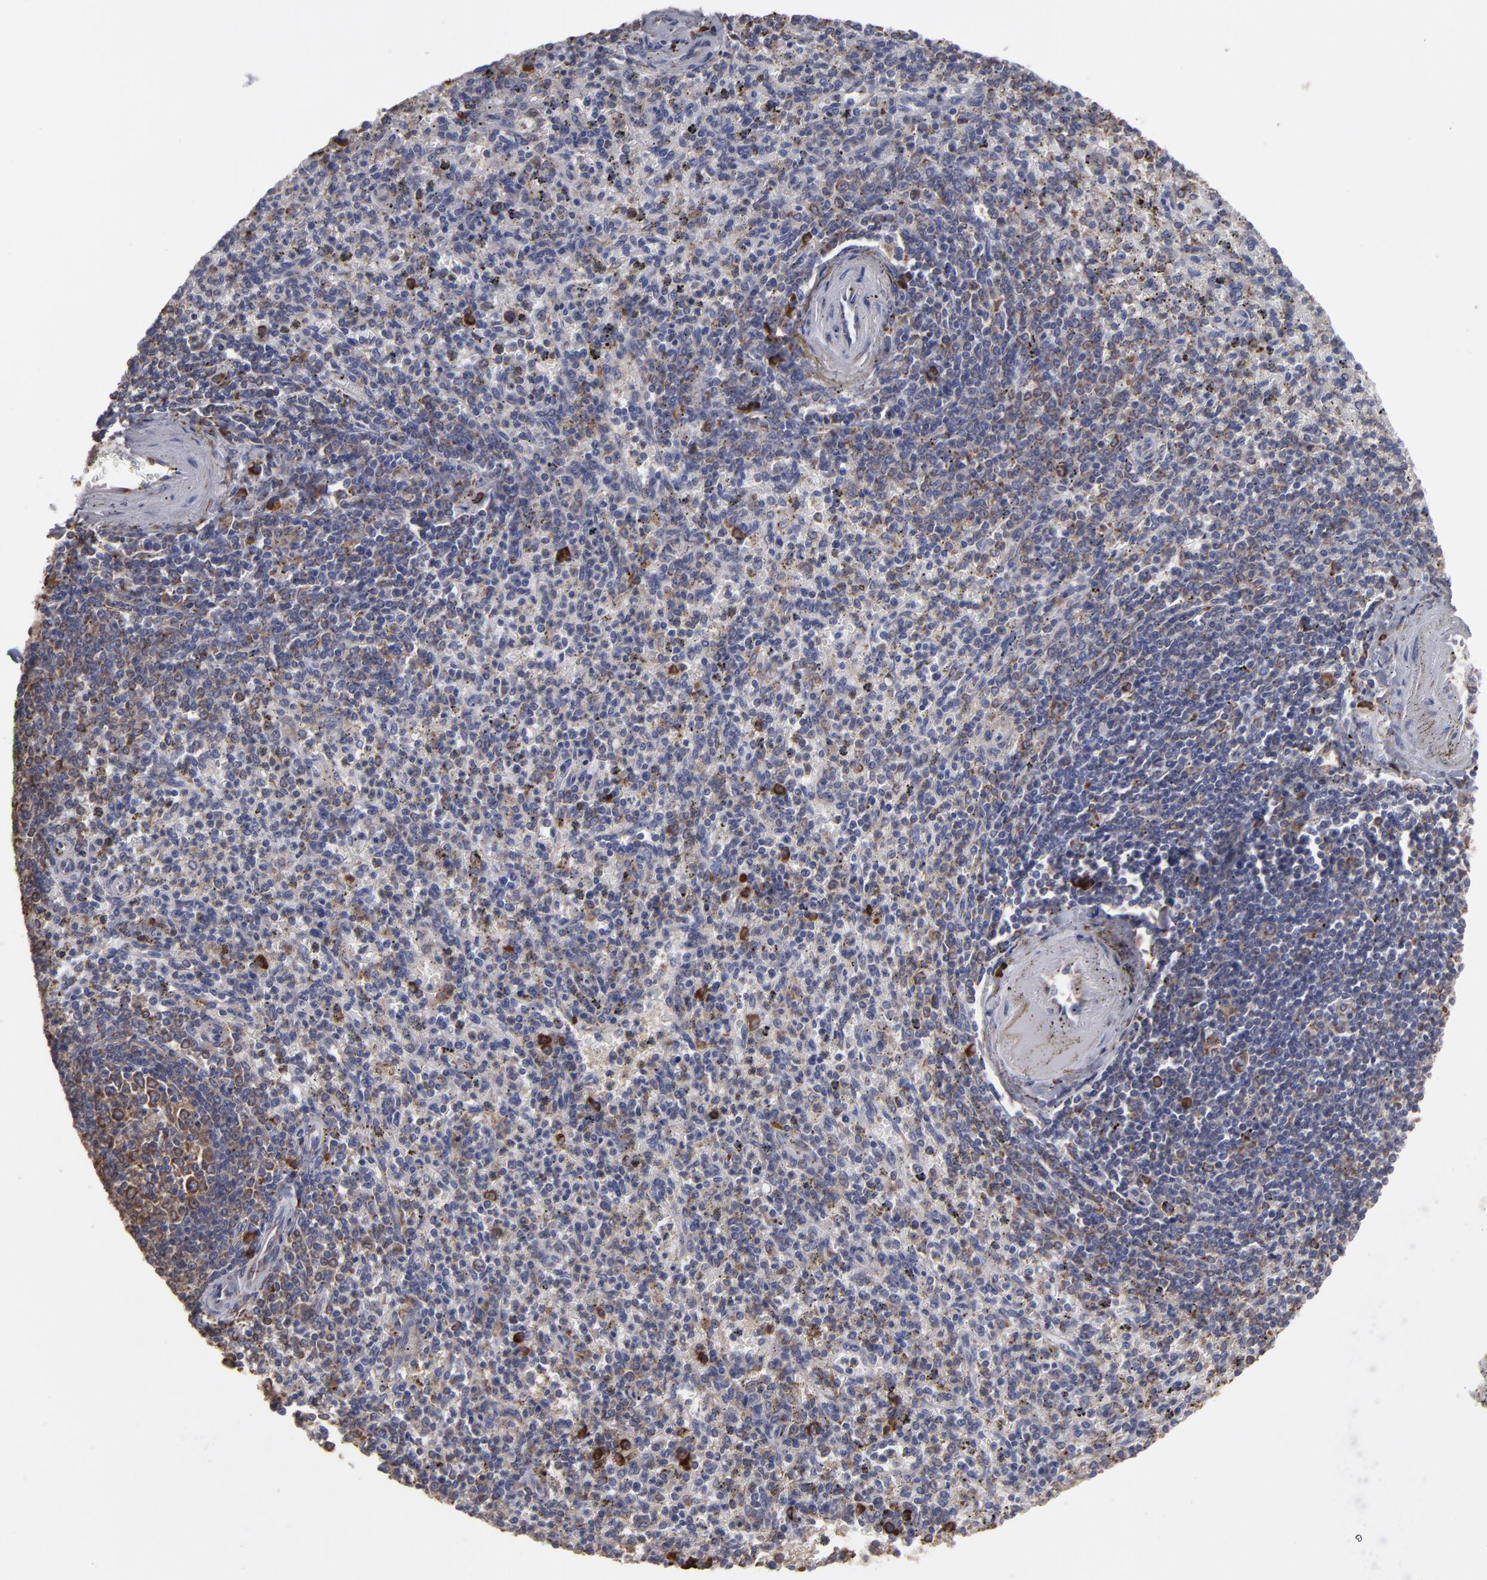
{"staining": {"intensity": "moderate", "quantity": "<25%", "location": "cytoplasmic/membranous"}, "tissue": "spleen", "cell_type": "Cells in red pulp", "image_type": "normal", "snomed": [{"axis": "morphology", "description": "Normal tissue, NOS"}, {"axis": "topography", "description": "Spleen"}], "caption": "A brown stain shows moderate cytoplasmic/membranous staining of a protein in cells in red pulp of normal spleen.", "gene": "SND1", "patient": {"sex": "male", "age": 72}}